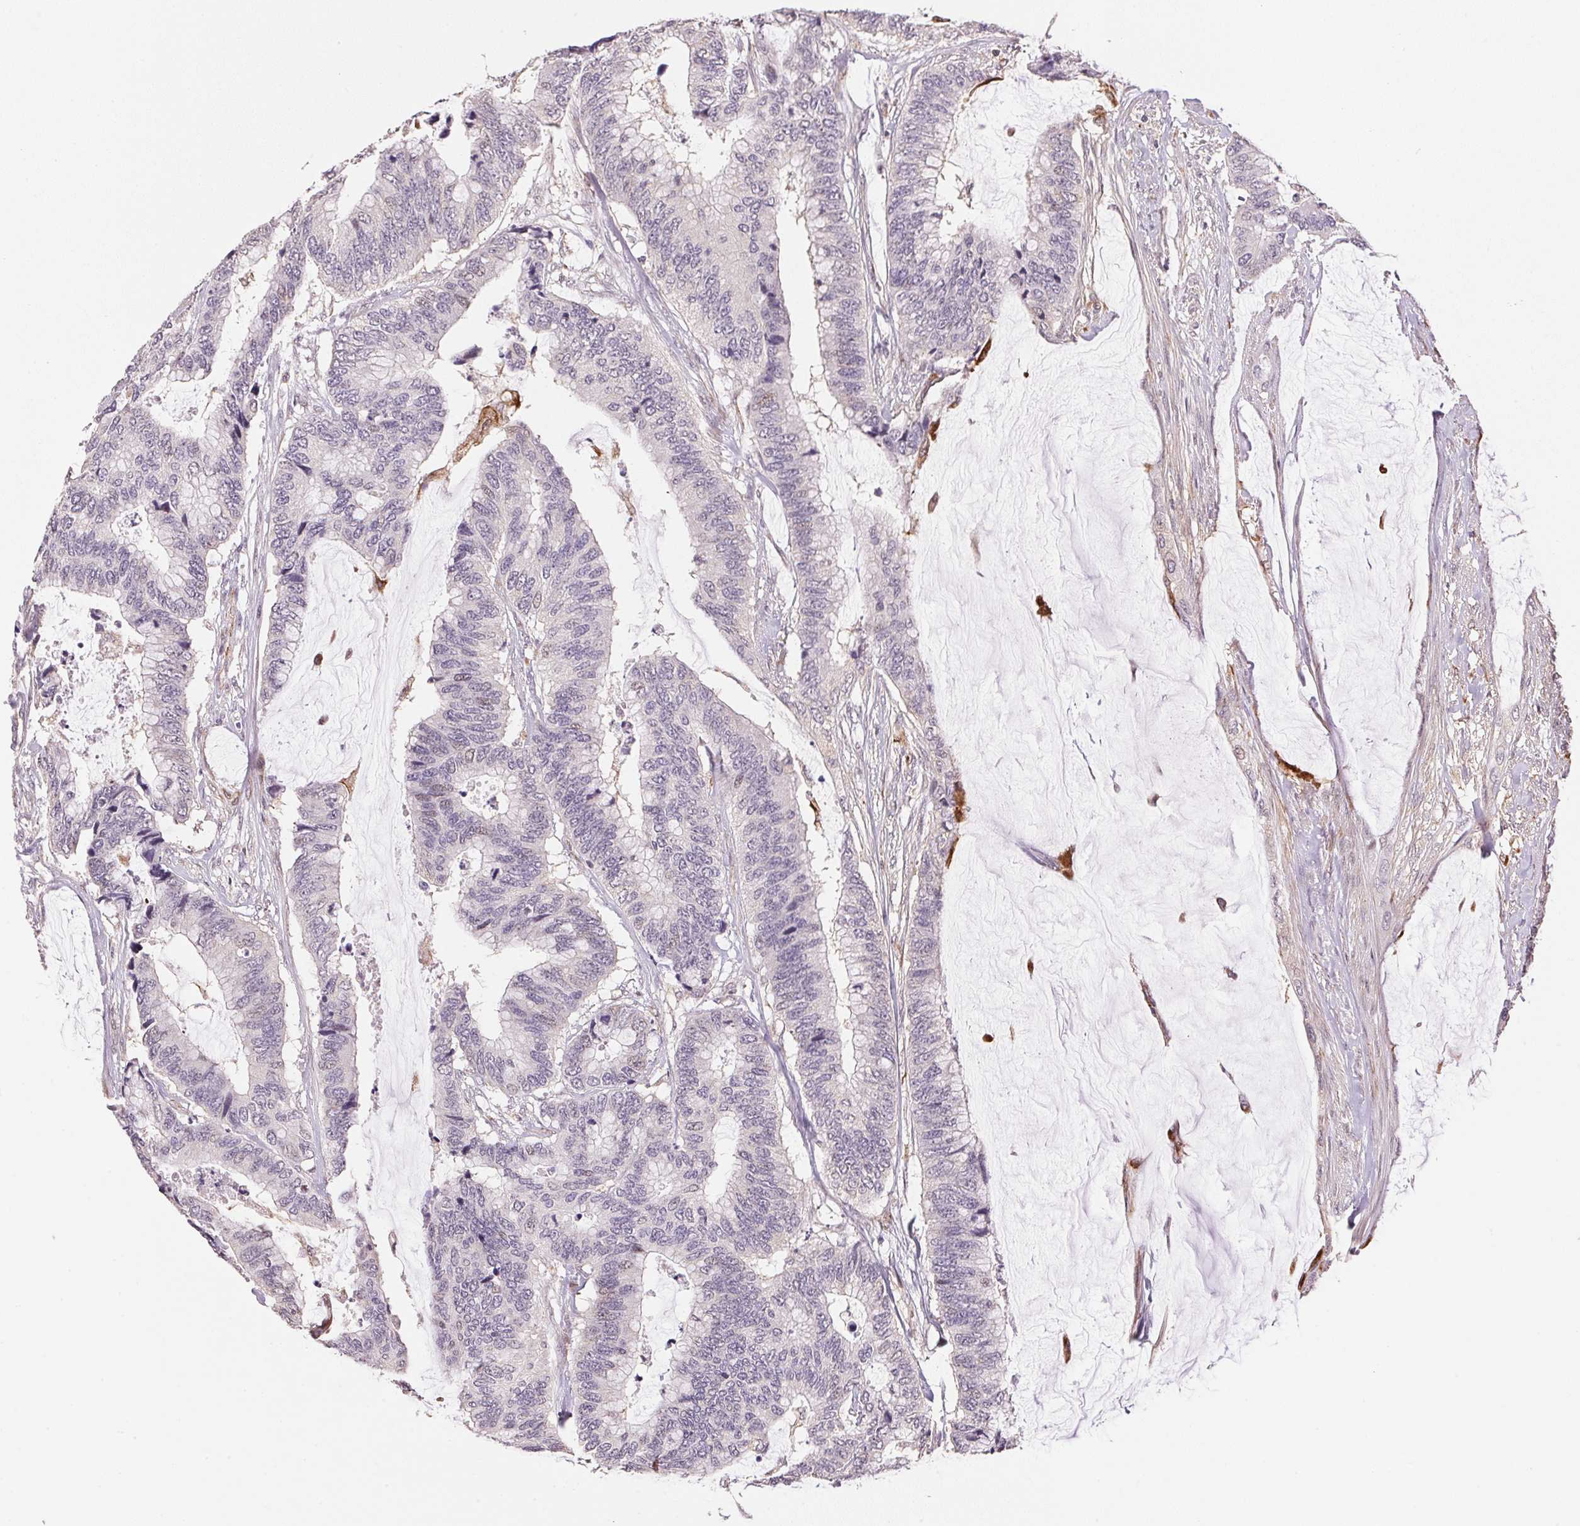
{"staining": {"intensity": "negative", "quantity": "none", "location": "none"}, "tissue": "colorectal cancer", "cell_type": "Tumor cells", "image_type": "cancer", "snomed": [{"axis": "morphology", "description": "Adenocarcinoma, NOS"}, {"axis": "topography", "description": "Rectum"}], "caption": "Protein analysis of colorectal cancer shows no significant positivity in tumor cells. The staining was performed using DAB to visualize the protein expression in brown, while the nuclei were stained in blue with hematoxylin (Magnification: 20x).", "gene": "GYG2", "patient": {"sex": "female", "age": 59}}